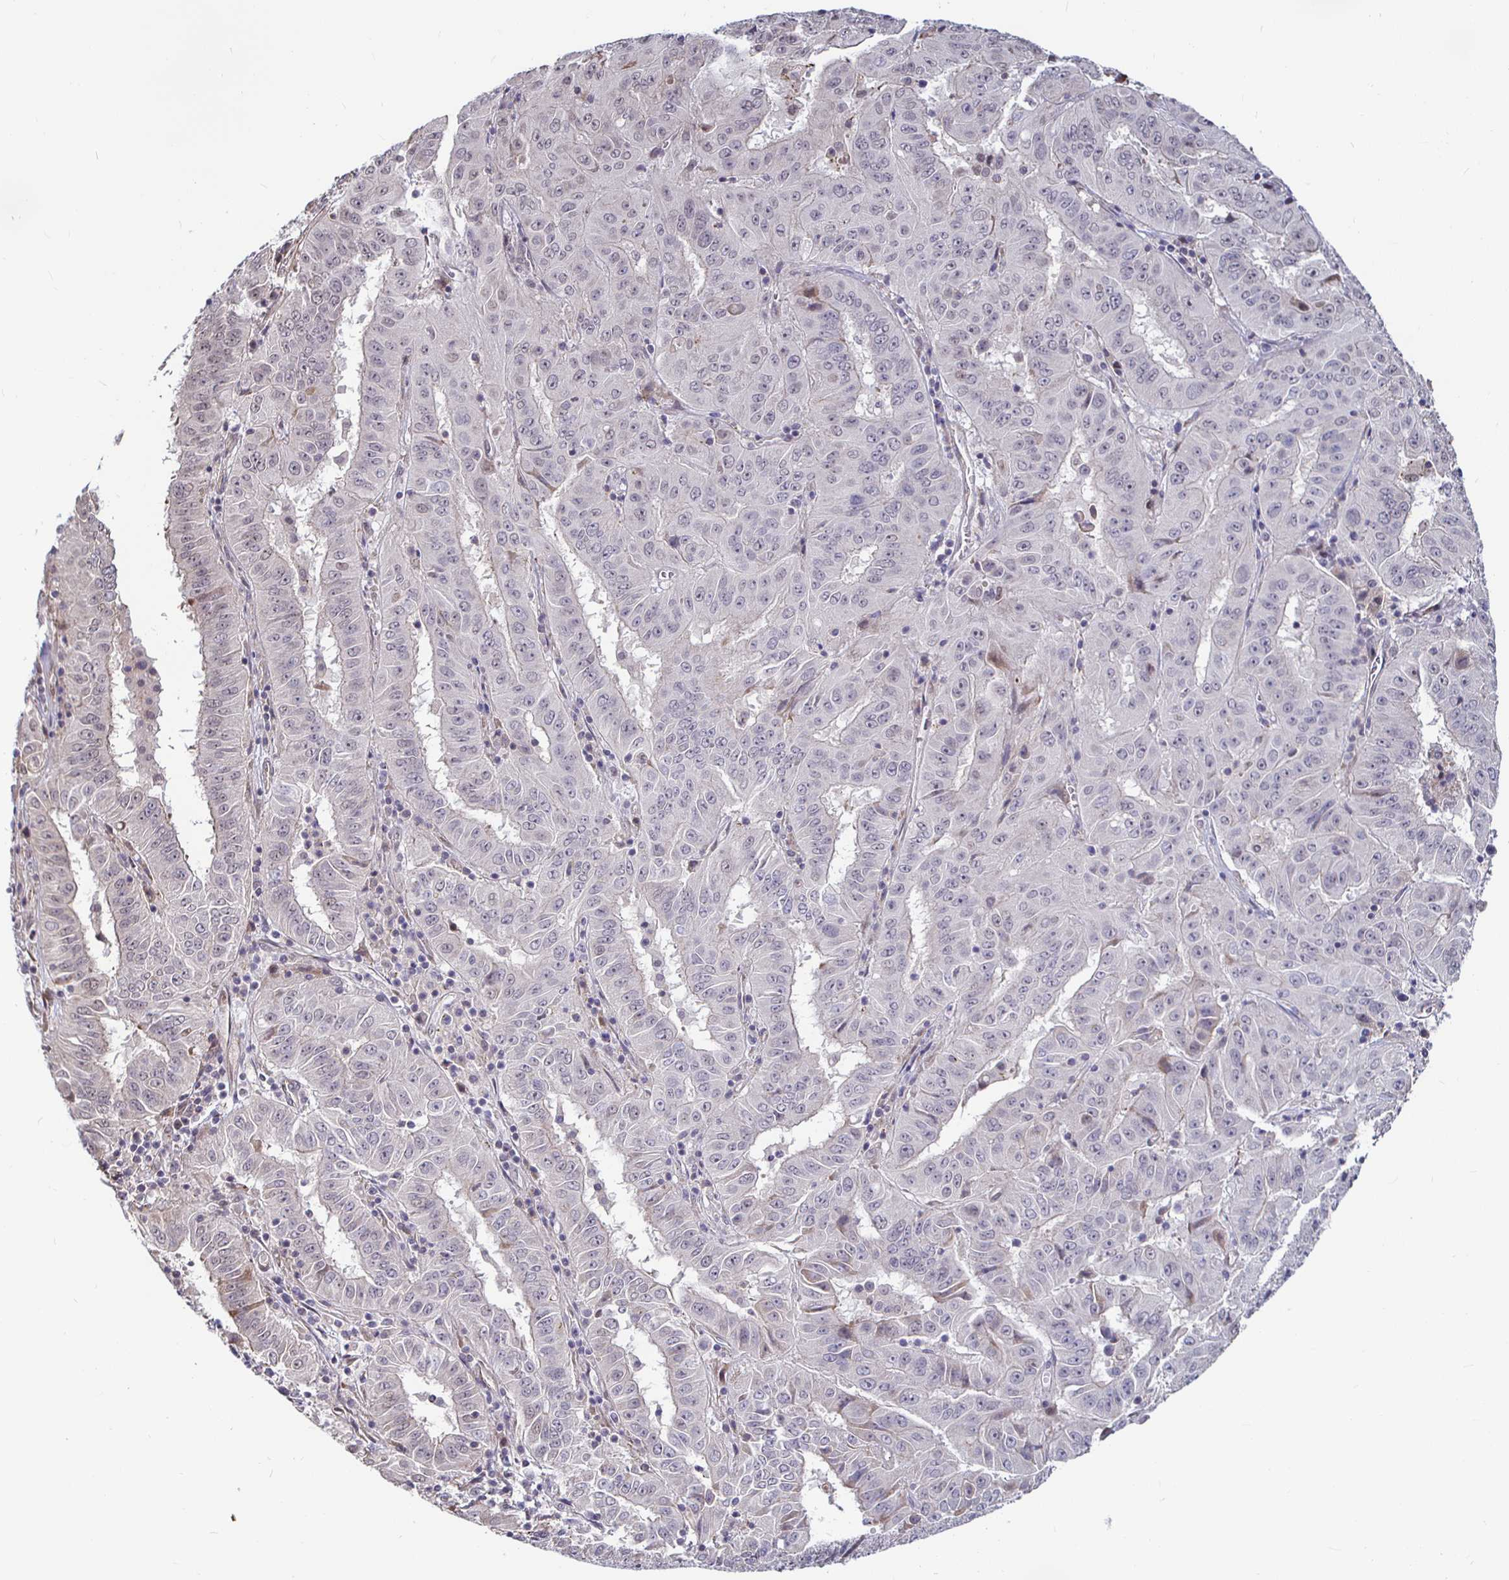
{"staining": {"intensity": "weak", "quantity": "<25%", "location": "cytoplasmic/membranous"}, "tissue": "pancreatic cancer", "cell_type": "Tumor cells", "image_type": "cancer", "snomed": [{"axis": "morphology", "description": "Adenocarcinoma, NOS"}, {"axis": "topography", "description": "Pancreas"}], "caption": "Protein analysis of pancreatic cancer (adenocarcinoma) demonstrates no significant expression in tumor cells.", "gene": "CAPN11", "patient": {"sex": "male", "age": 63}}